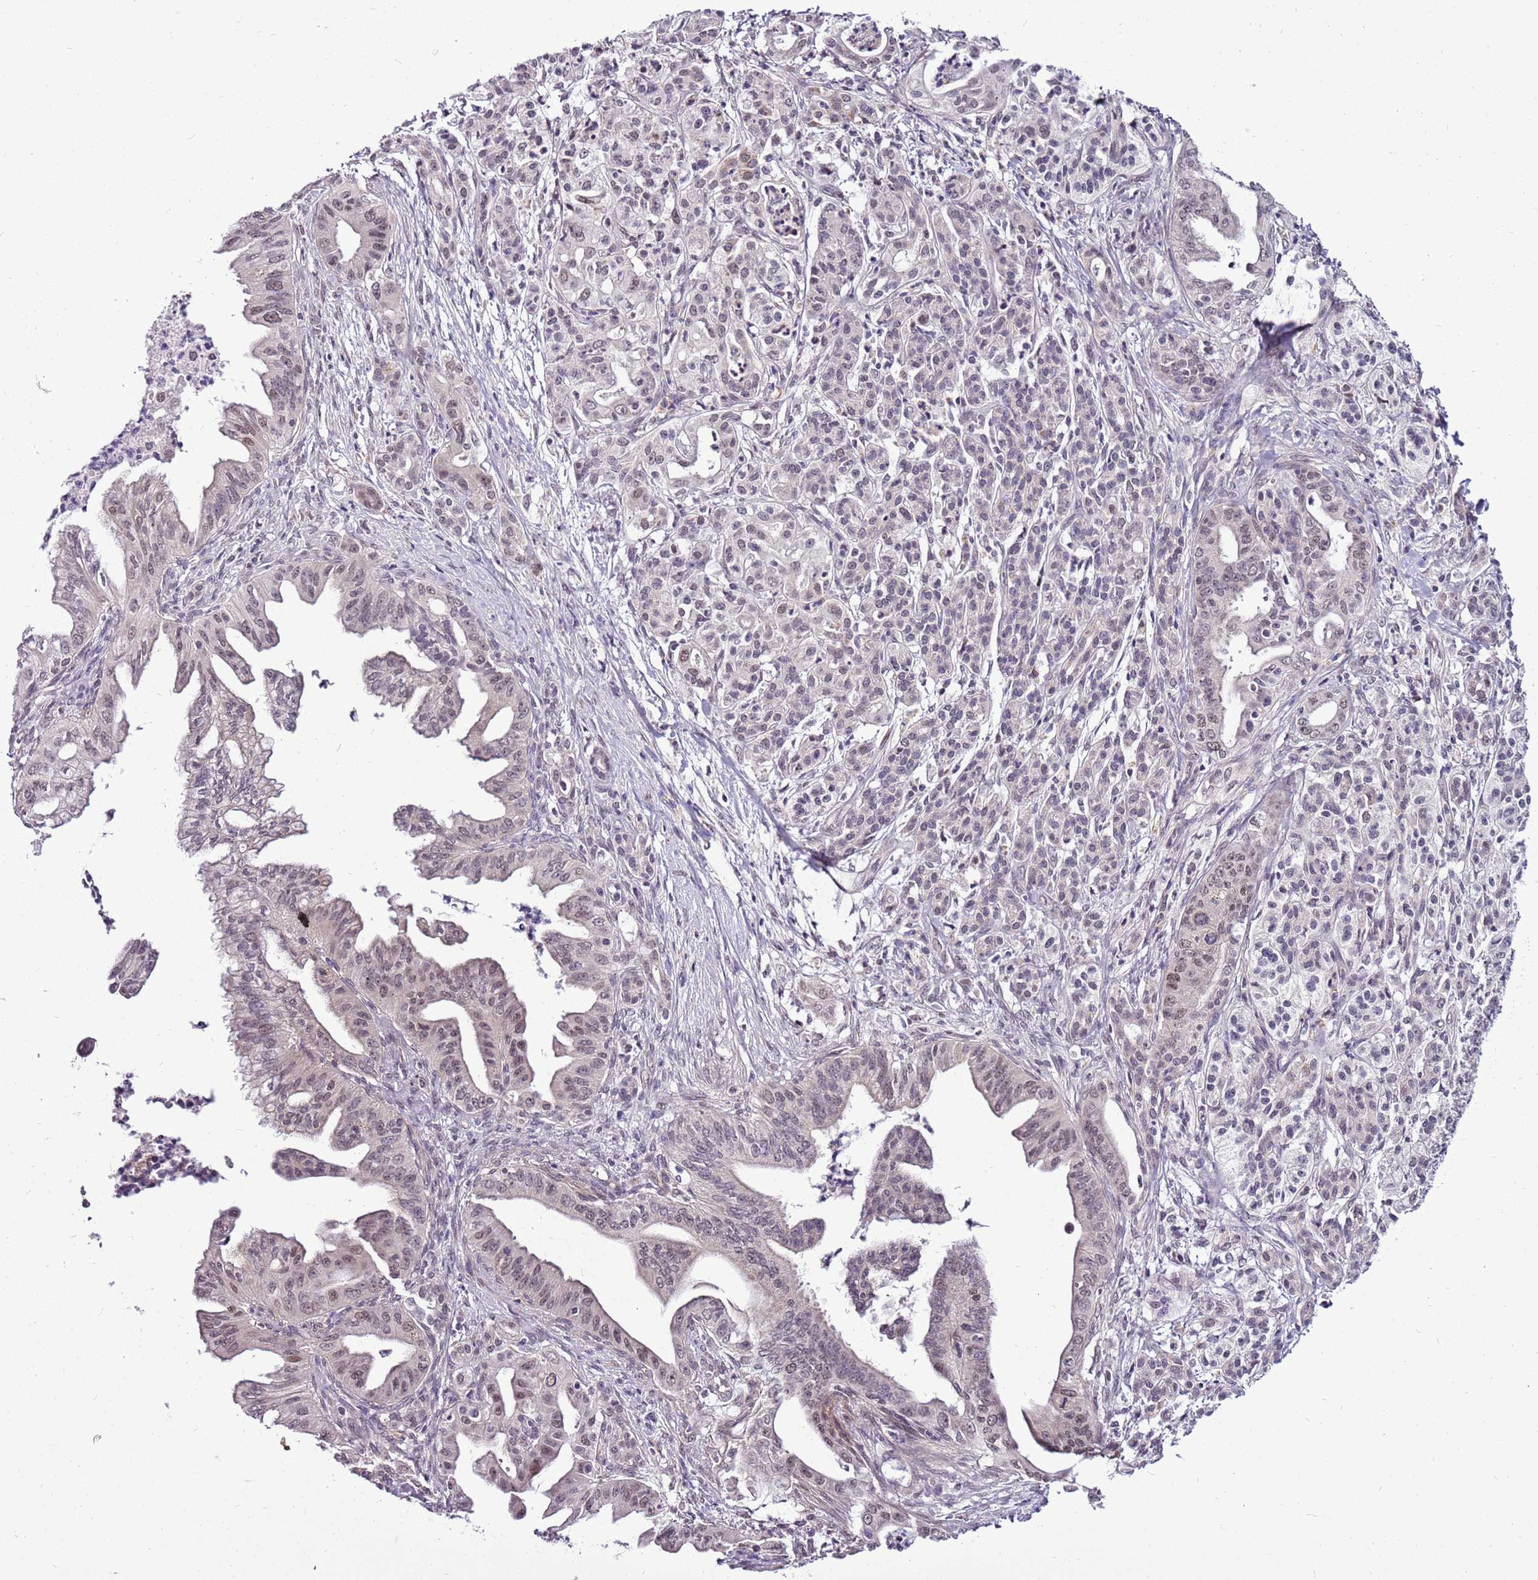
{"staining": {"intensity": "moderate", "quantity": "<25%", "location": "nuclear"}, "tissue": "pancreatic cancer", "cell_type": "Tumor cells", "image_type": "cancer", "snomed": [{"axis": "morphology", "description": "Adenocarcinoma, NOS"}, {"axis": "topography", "description": "Pancreas"}], "caption": "IHC staining of pancreatic cancer (adenocarcinoma), which reveals low levels of moderate nuclear staining in about <25% of tumor cells indicating moderate nuclear protein staining. The staining was performed using DAB (3,3'-diaminobenzidine) (brown) for protein detection and nuclei were counterstained in hematoxylin (blue).", "gene": "CCDC166", "patient": {"sex": "male", "age": 58}}